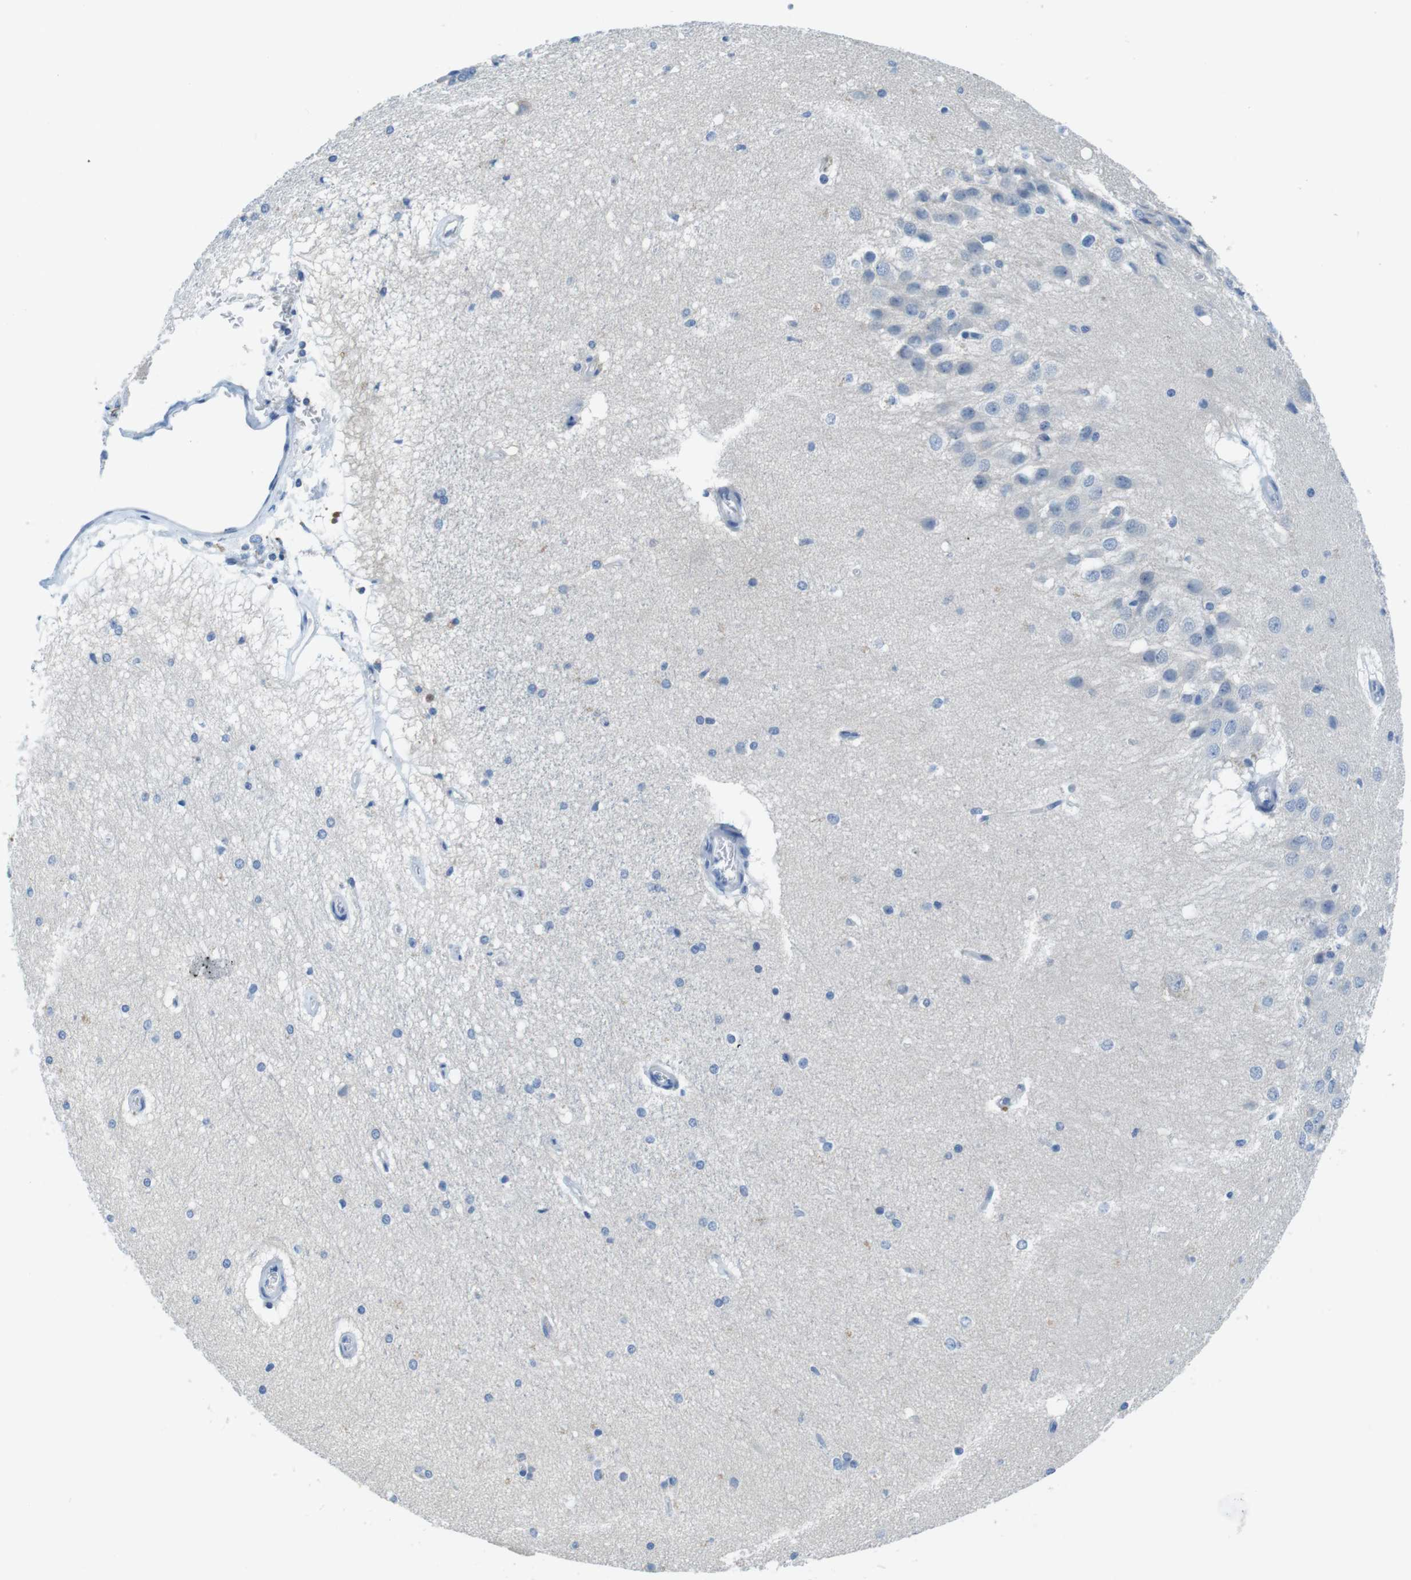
{"staining": {"intensity": "negative", "quantity": "none", "location": "none"}, "tissue": "hippocampus", "cell_type": "Glial cells", "image_type": "normal", "snomed": [{"axis": "morphology", "description": "Normal tissue, NOS"}, {"axis": "topography", "description": "Hippocampus"}], "caption": "A photomicrograph of hippocampus stained for a protein displays no brown staining in glial cells. The staining was performed using DAB to visualize the protein expression in brown, while the nuclei were stained in blue with hematoxylin (Magnification: 20x).", "gene": "TMPRSS15", "patient": {"sex": "female", "age": 19}}